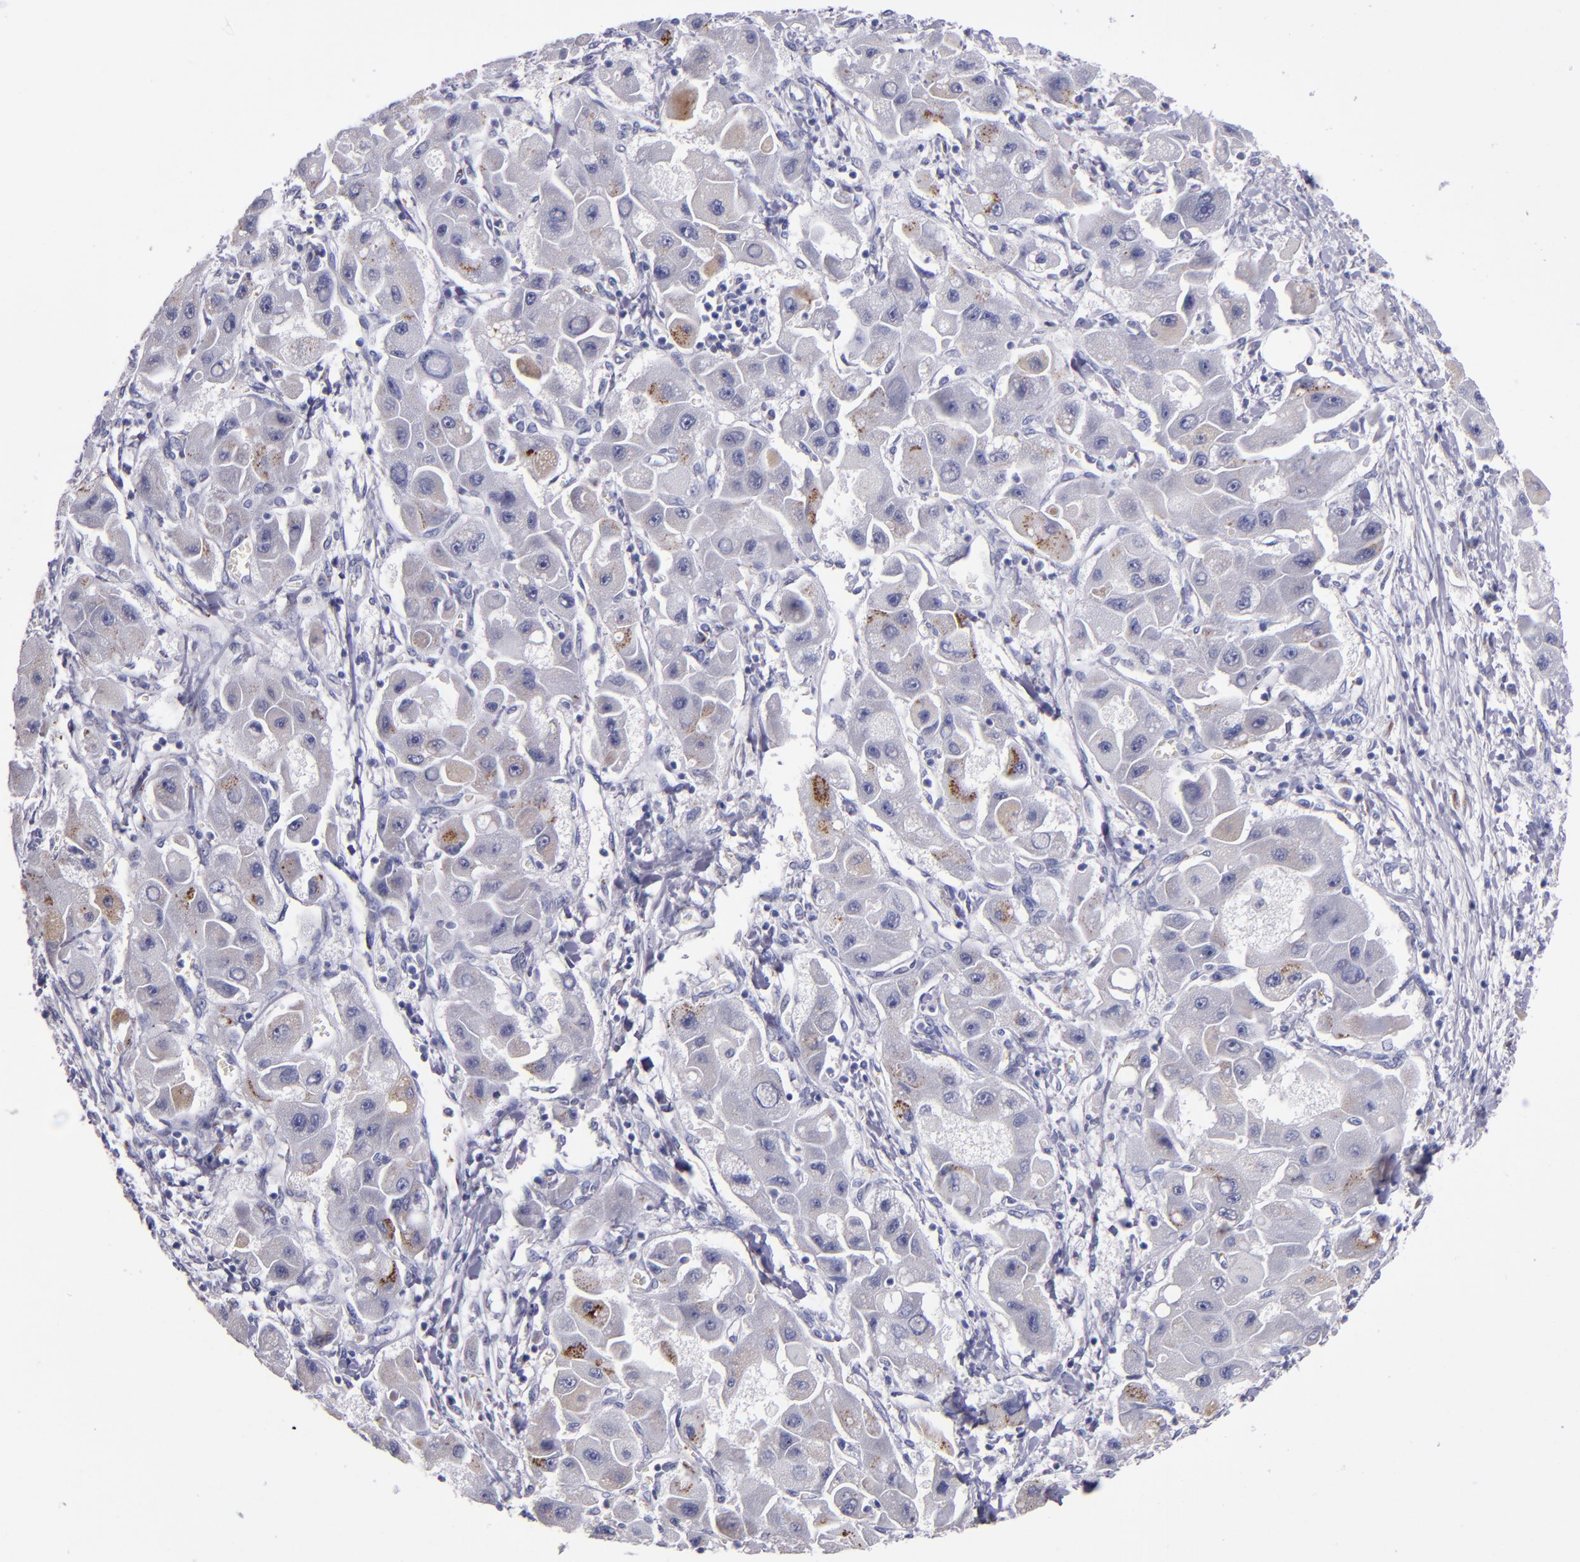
{"staining": {"intensity": "strong", "quantity": "25%-75%", "location": "cytoplasmic/membranous"}, "tissue": "liver cancer", "cell_type": "Tumor cells", "image_type": "cancer", "snomed": [{"axis": "morphology", "description": "Carcinoma, Hepatocellular, NOS"}, {"axis": "topography", "description": "Liver"}], "caption": "Immunohistochemical staining of hepatocellular carcinoma (liver) exhibits high levels of strong cytoplasmic/membranous protein positivity in about 25%-75% of tumor cells.", "gene": "RAB41", "patient": {"sex": "male", "age": 24}}